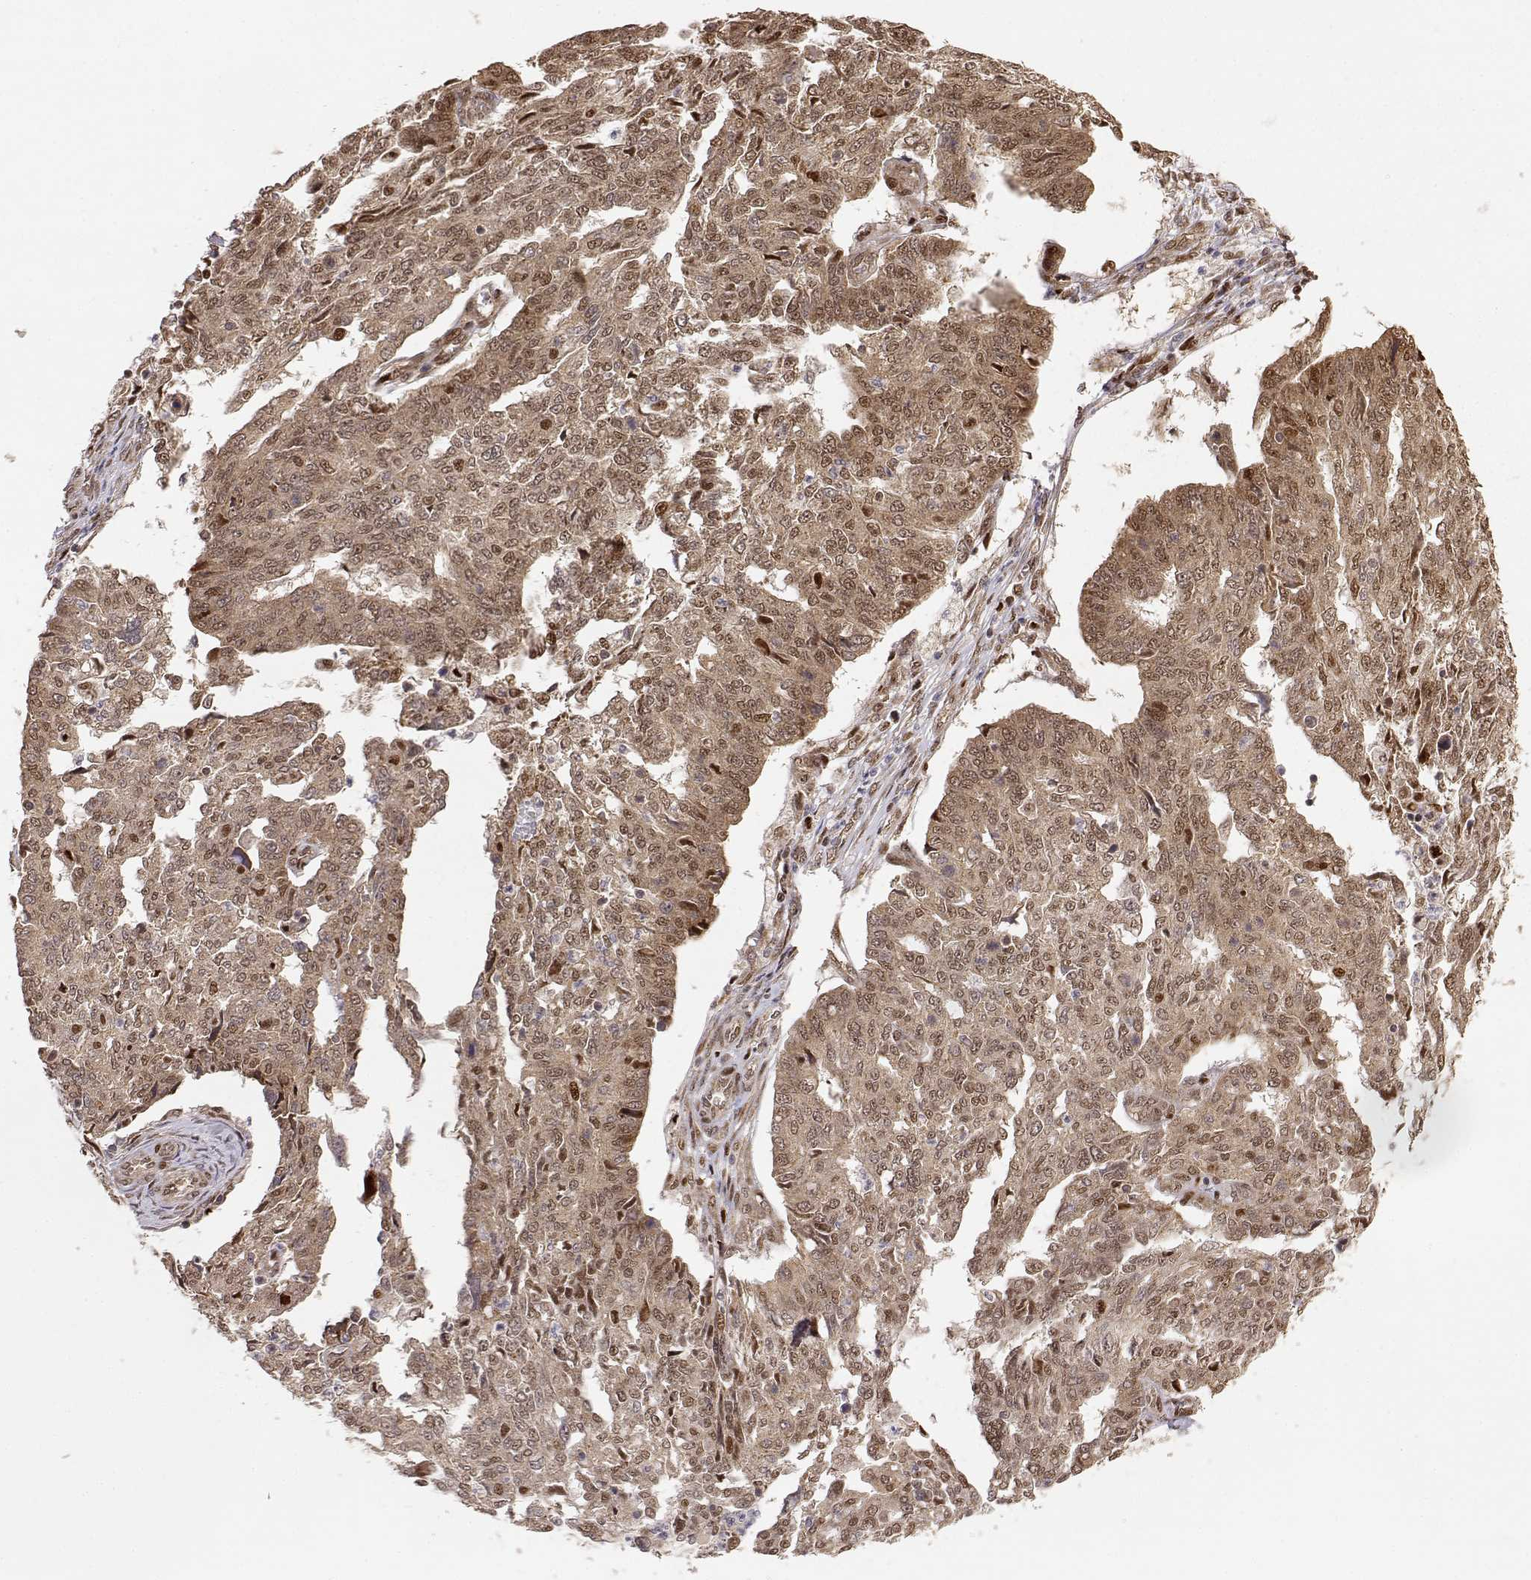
{"staining": {"intensity": "moderate", "quantity": ">75%", "location": "cytoplasmic/membranous,nuclear"}, "tissue": "ovarian cancer", "cell_type": "Tumor cells", "image_type": "cancer", "snomed": [{"axis": "morphology", "description": "Cystadenocarcinoma, serous, NOS"}, {"axis": "topography", "description": "Ovary"}], "caption": "A photomicrograph of human ovarian serous cystadenocarcinoma stained for a protein reveals moderate cytoplasmic/membranous and nuclear brown staining in tumor cells.", "gene": "BRCA1", "patient": {"sex": "female", "age": 67}}